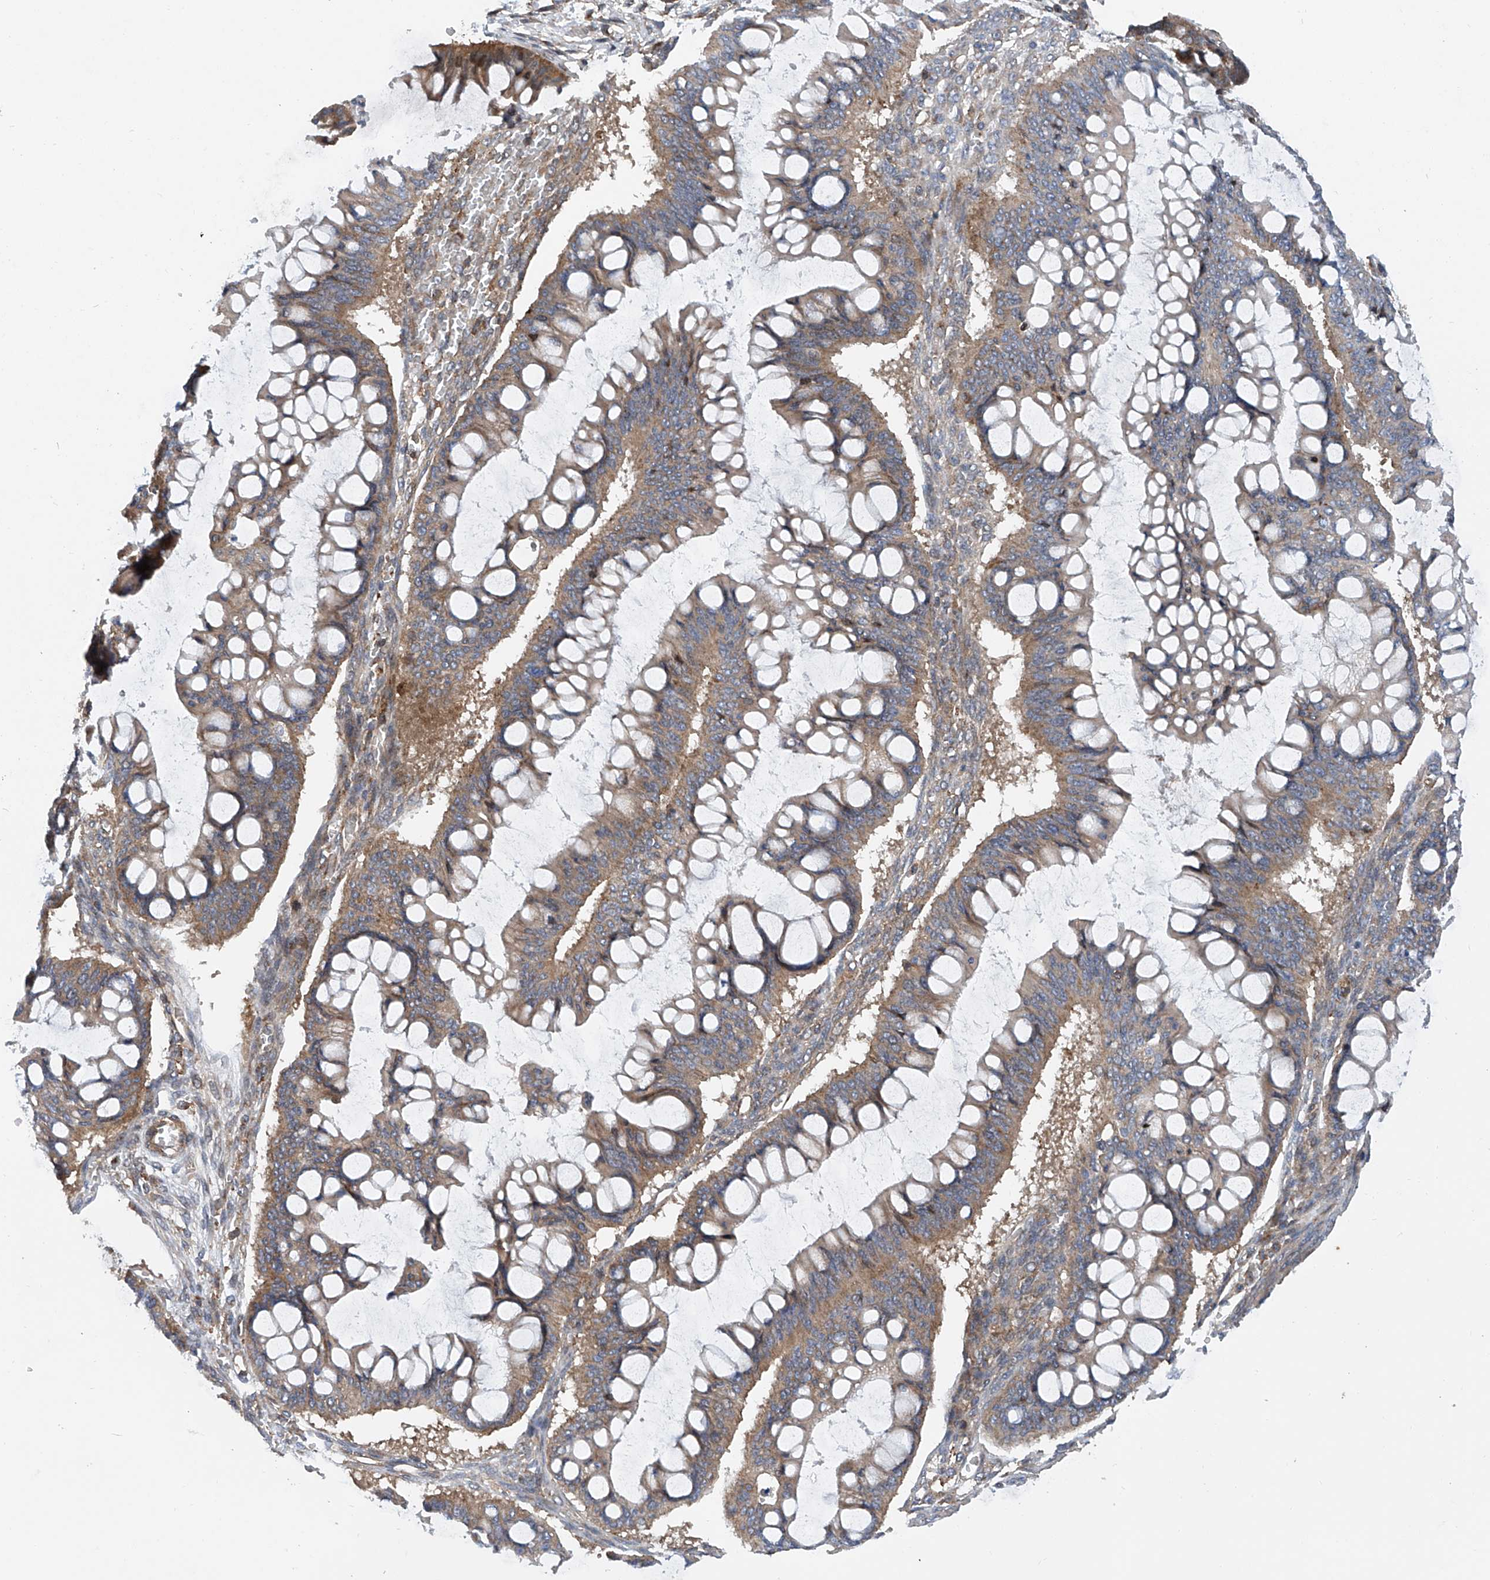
{"staining": {"intensity": "weak", "quantity": ">75%", "location": "cytoplasmic/membranous"}, "tissue": "ovarian cancer", "cell_type": "Tumor cells", "image_type": "cancer", "snomed": [{"axis": "morphology", "description": "Cystadenocarcinoma, mucinous, NOS"}, {"axis": "topography", "description": "Ovary"}], "caption": "Immunohistochemistry (IHC) histopathology image of neoplastic tissue: human ovarian cancer (mucinous cystadenocarcinoma) stained using immunohistochemistry demonstrates low levels of weak protein expression localized specifically in the cytoplasmic/membranous of tumor cells, appearing as a cytoplasmic/membranous brown color.", "gene": "SMAP1", "patient": {"sex": "female", "age": 73}}